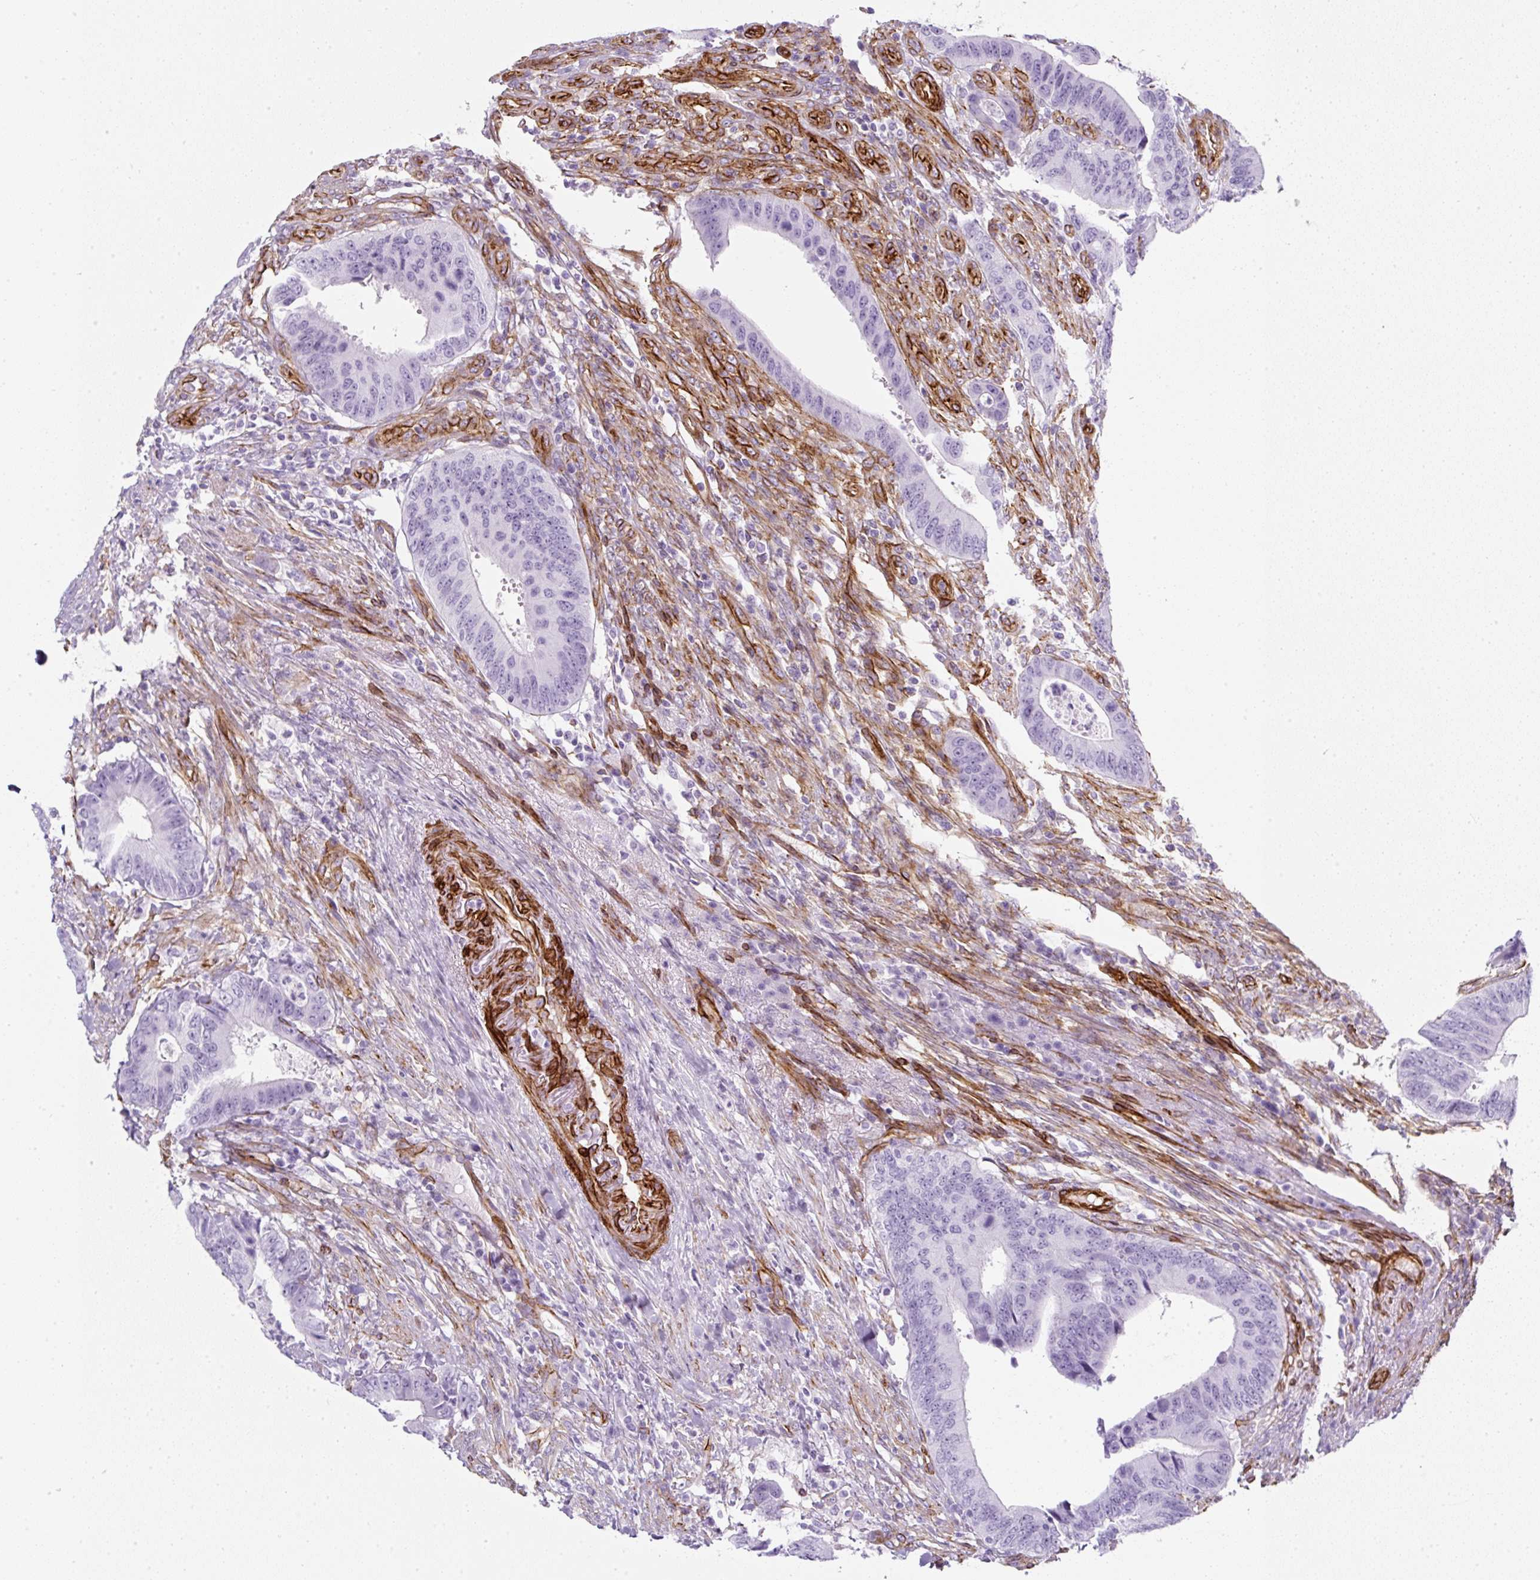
{"staining": {"intensity": "negative", "quantity": "none", "location": "none"}, "tissue": "colorectal cancer", "cell_type": "Tumor cells", "image_type": "cancer", "snomed": [{"axis": "morphology", "description": "Adenocarcinoma, NOS"}, {"axis": "topography", "description": "Colon"}], "caption": "Immunohistochemistry (IHC) of colorectal cancer shows no positivity in tumor cells. (DAB IHC with hematoxylin counter stain).", "gene": "CAVIN3", "patient": {"sex": "male", "age": 87}}